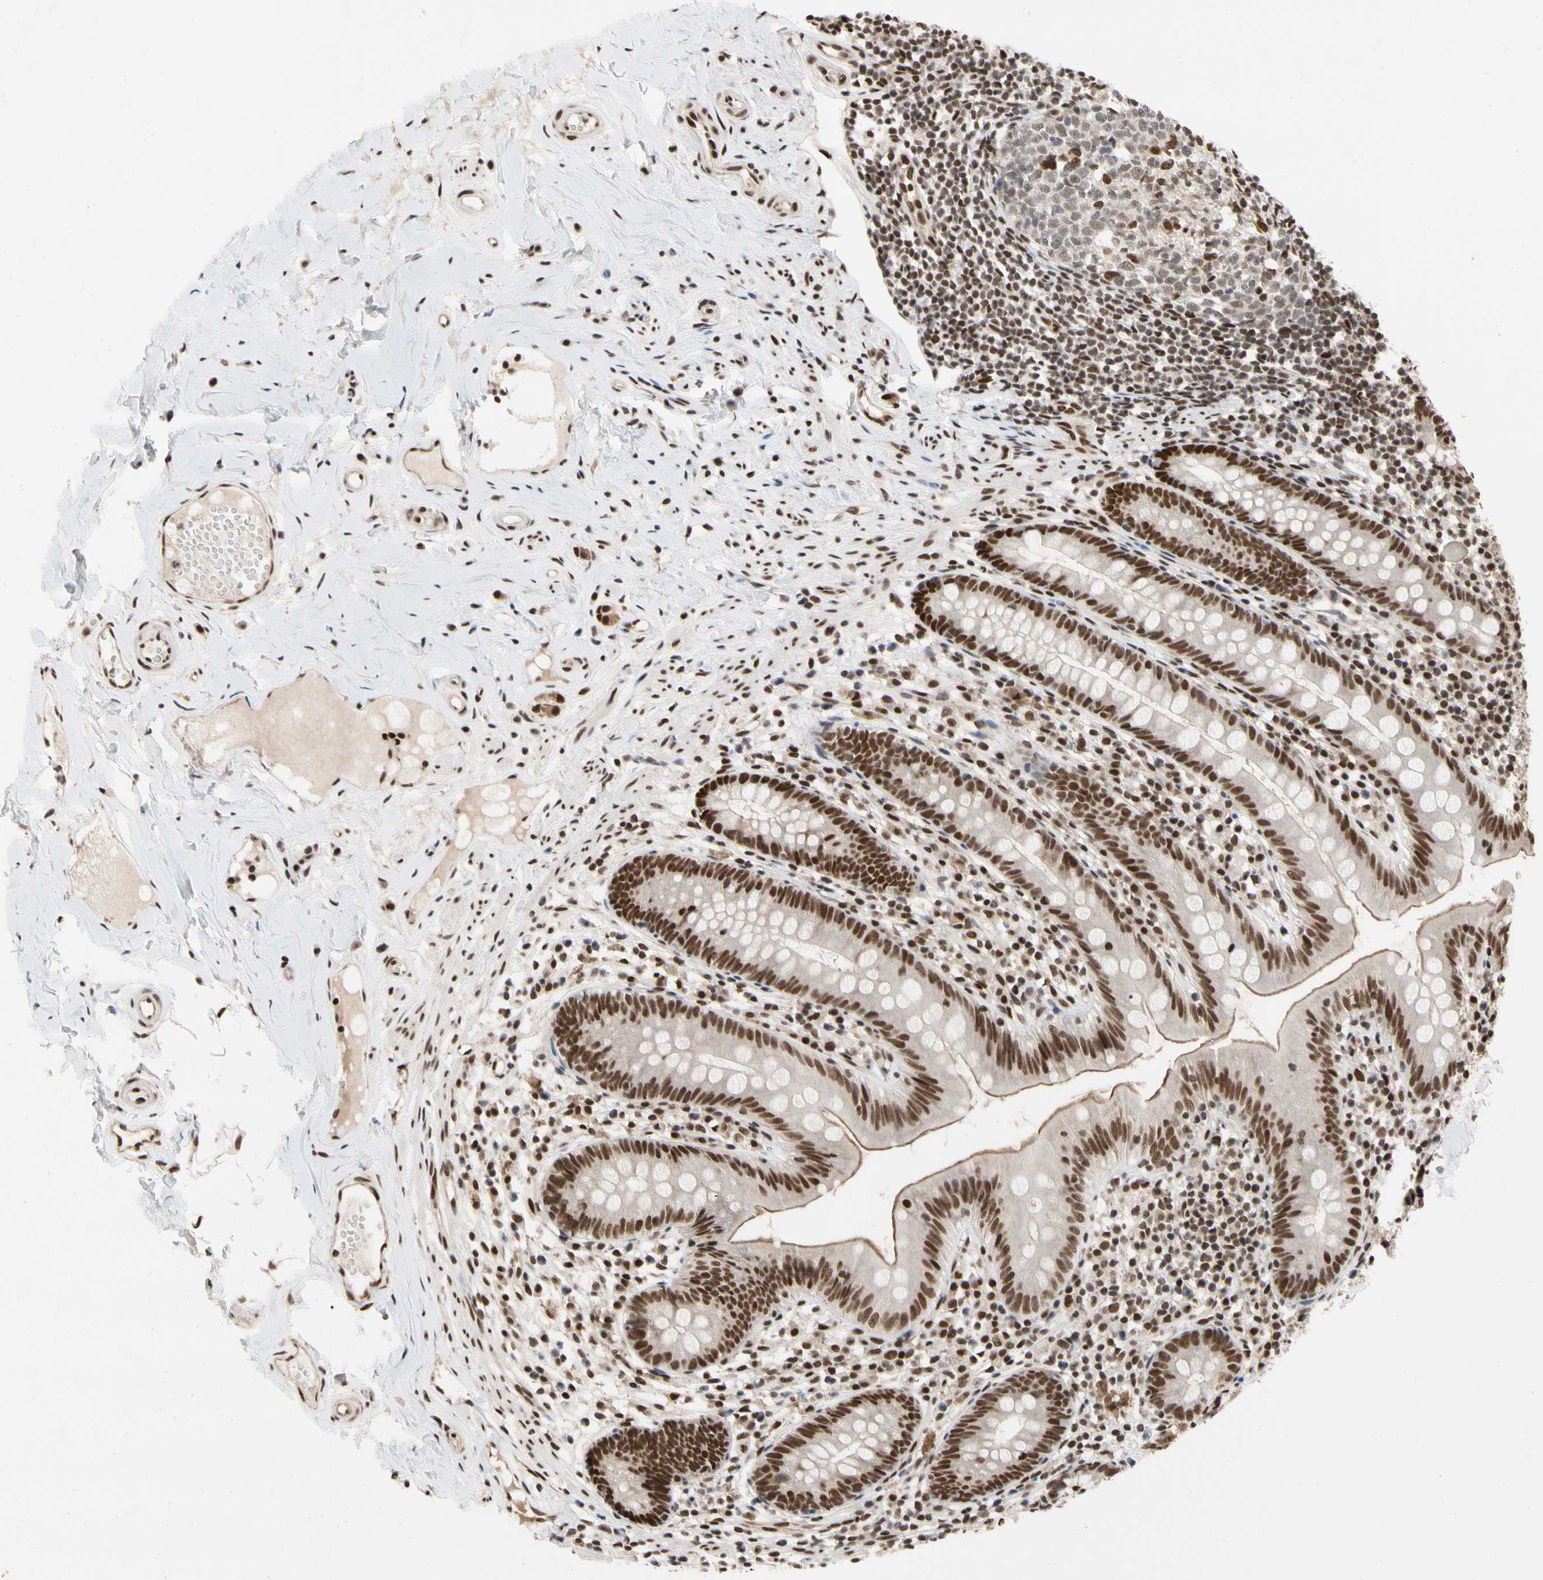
{"staining": {"intensity": "strong", "quantity": ">75%", "location": "cytoplasmic/membranous,nuclear"}, "tissue": "appendix", "cell_type": "Glandular cells", "image_type": "normal", "snomed": [{"axis": "morphology", "description": "Normal tissue, NOS"}, {"axis": "topography", "description": "Appendix"}], "caption": "Appendix was stained to show a protein in brown. There is high levels of strong cytoplasmic/membranous,nuclear staining in about >75% of glandular cells. (DAB (3,3'-diaminobenzidine) IHC with brightfield microscopy, high magnification).", "gene": "FAM98B", "patient": {"sex": "male", "age": 52}}